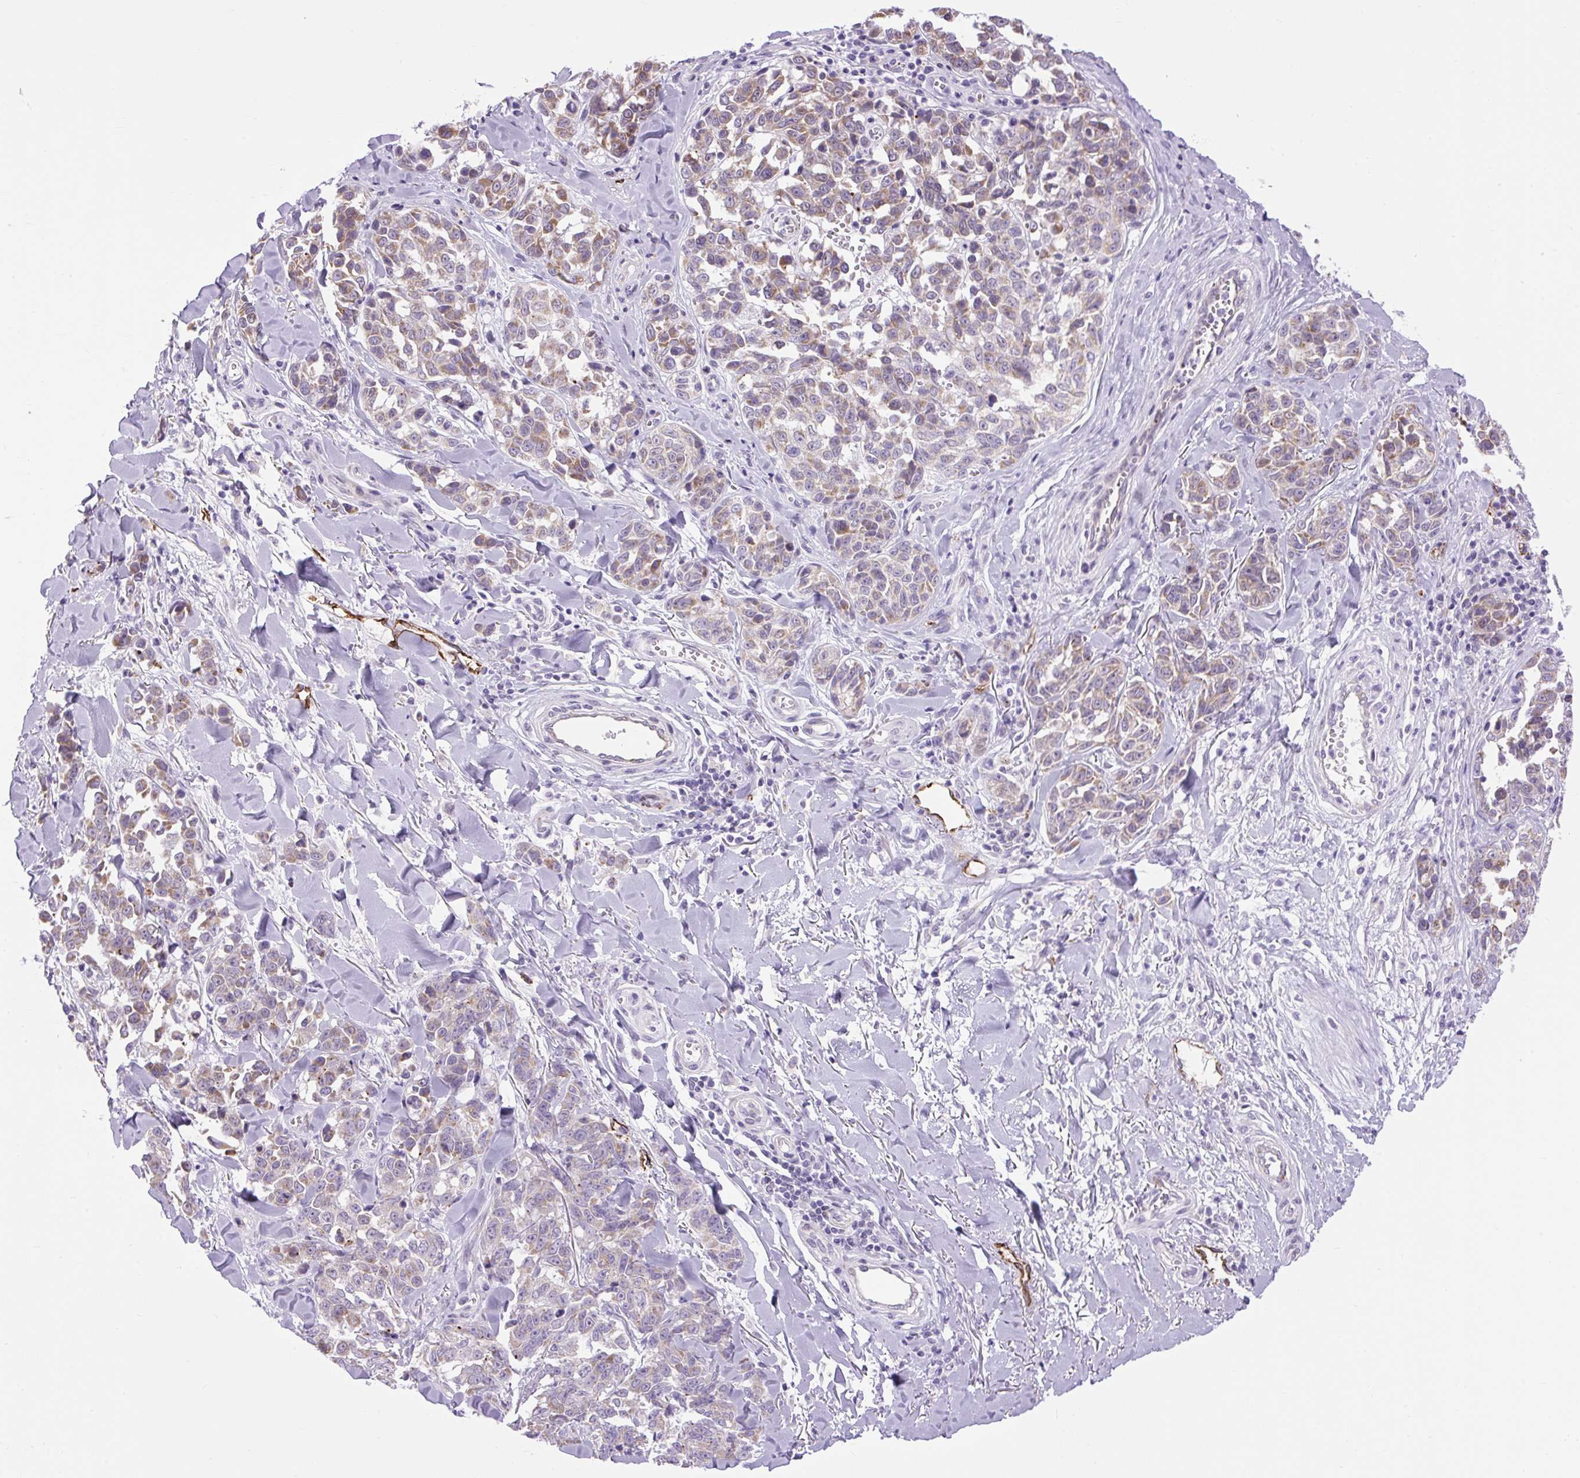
{"staining": {"intensity": "moderate", "quantity": "25%-75%", "location": "cytoplasmic/membranous"}, "tissue": "melanoma", "cell_type": "Tumor cells", "image_type": "cancer", "snomed": [{"axis": "morphology", "description": "Malignant melanoma, NOS"}, {"axis": "topography", "description": "Skin"}], "caption": "Human melanoma stained with a protein marker exhibits moderate staining in tumor cells.", "gene": "RNASE10", "patient": {"sex": "female", "age": 64}}